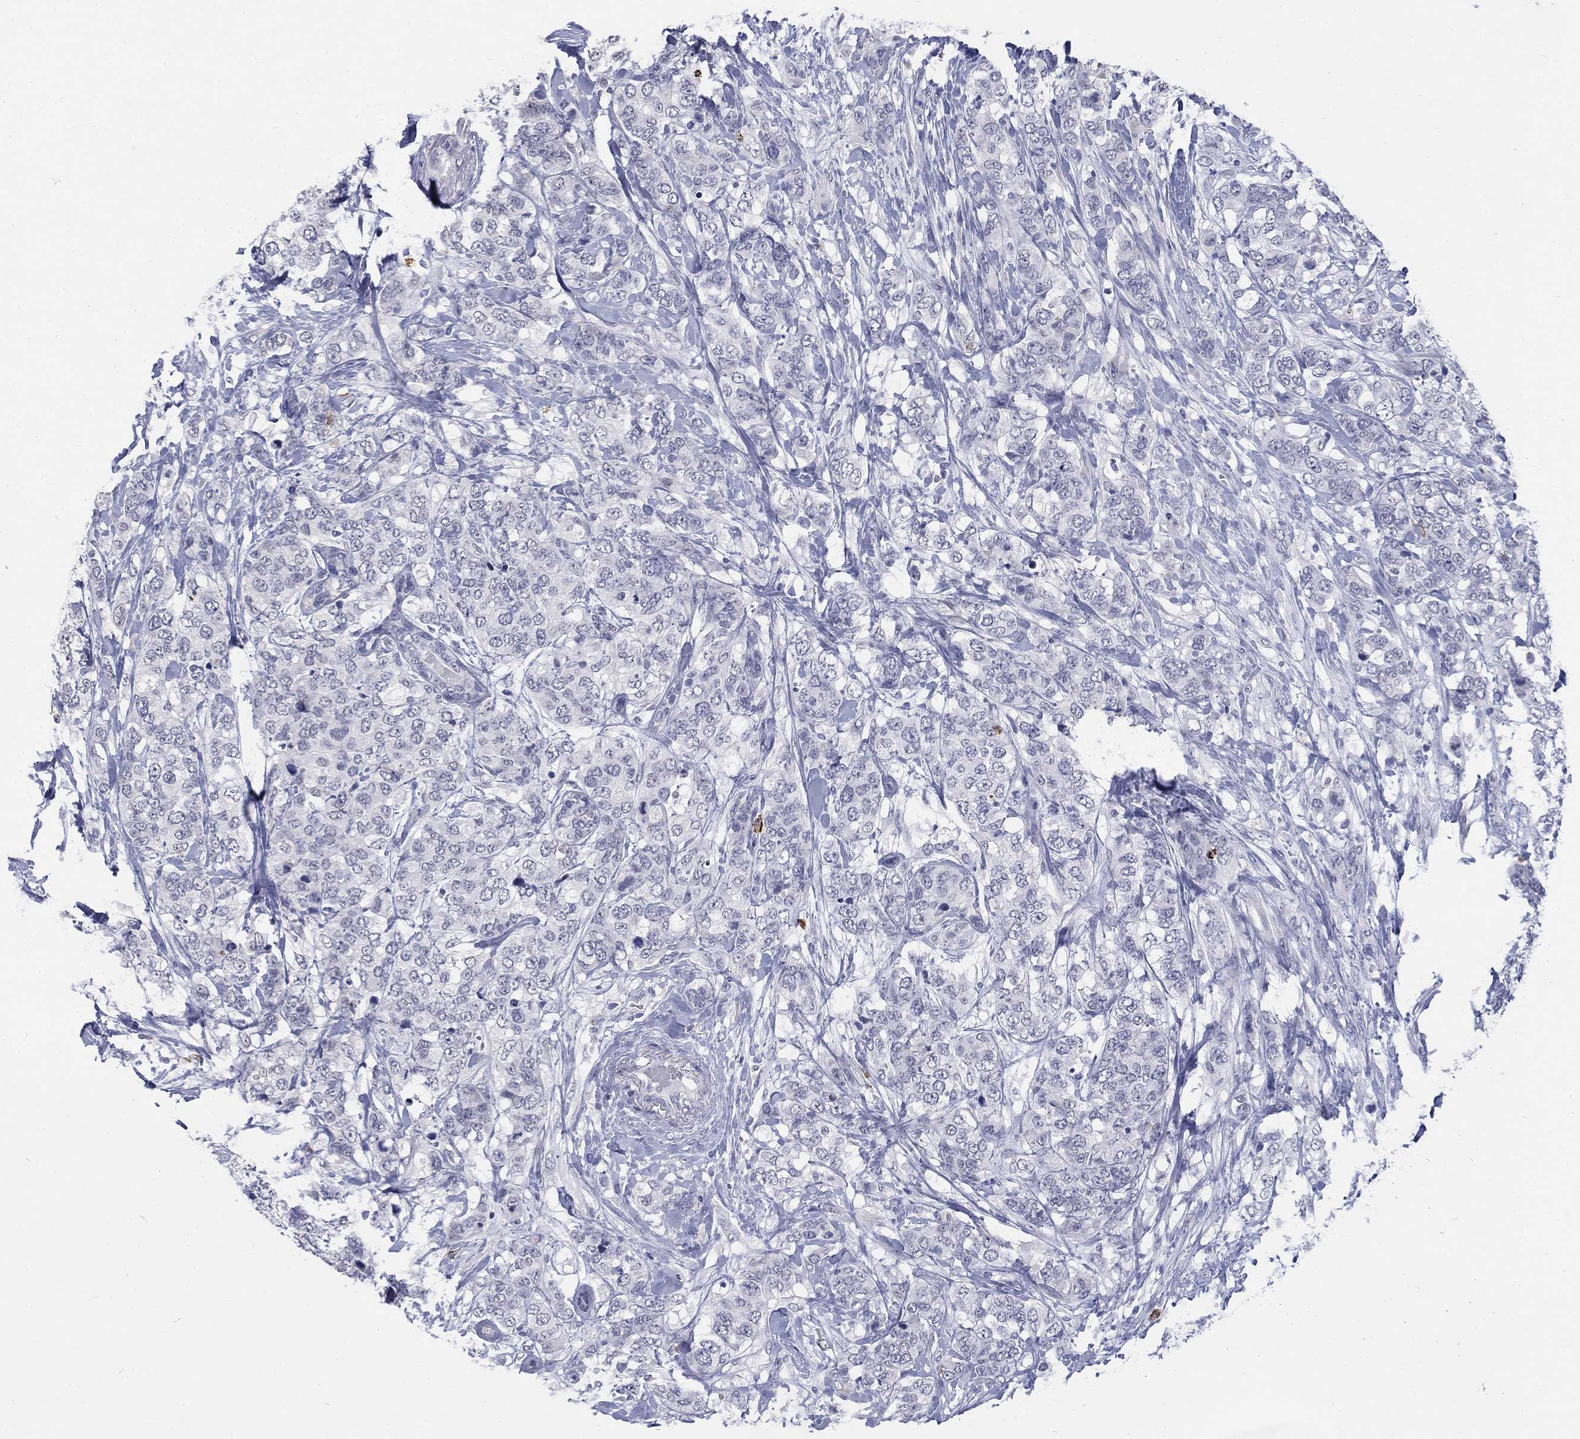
{"staining": {"intensity": "negative", "quantity": "none", "location": "none"}, "tissue": "breast cancer", "cell_type": "Tumor cells", "image_type": "cancer", "snomed": [{"axis": "morphology", "description": "Lobular carcinoma"}, {"axis": "topography", "description": "Breast"}], "caption": "A high-resolution micrograph shows immunohistochemistry (IHC) staining of breast cancer, which reveals no significant positivity in tumor cells.", "gene": "ECEL1", "patient": {"sex": "female", "age": 59}}